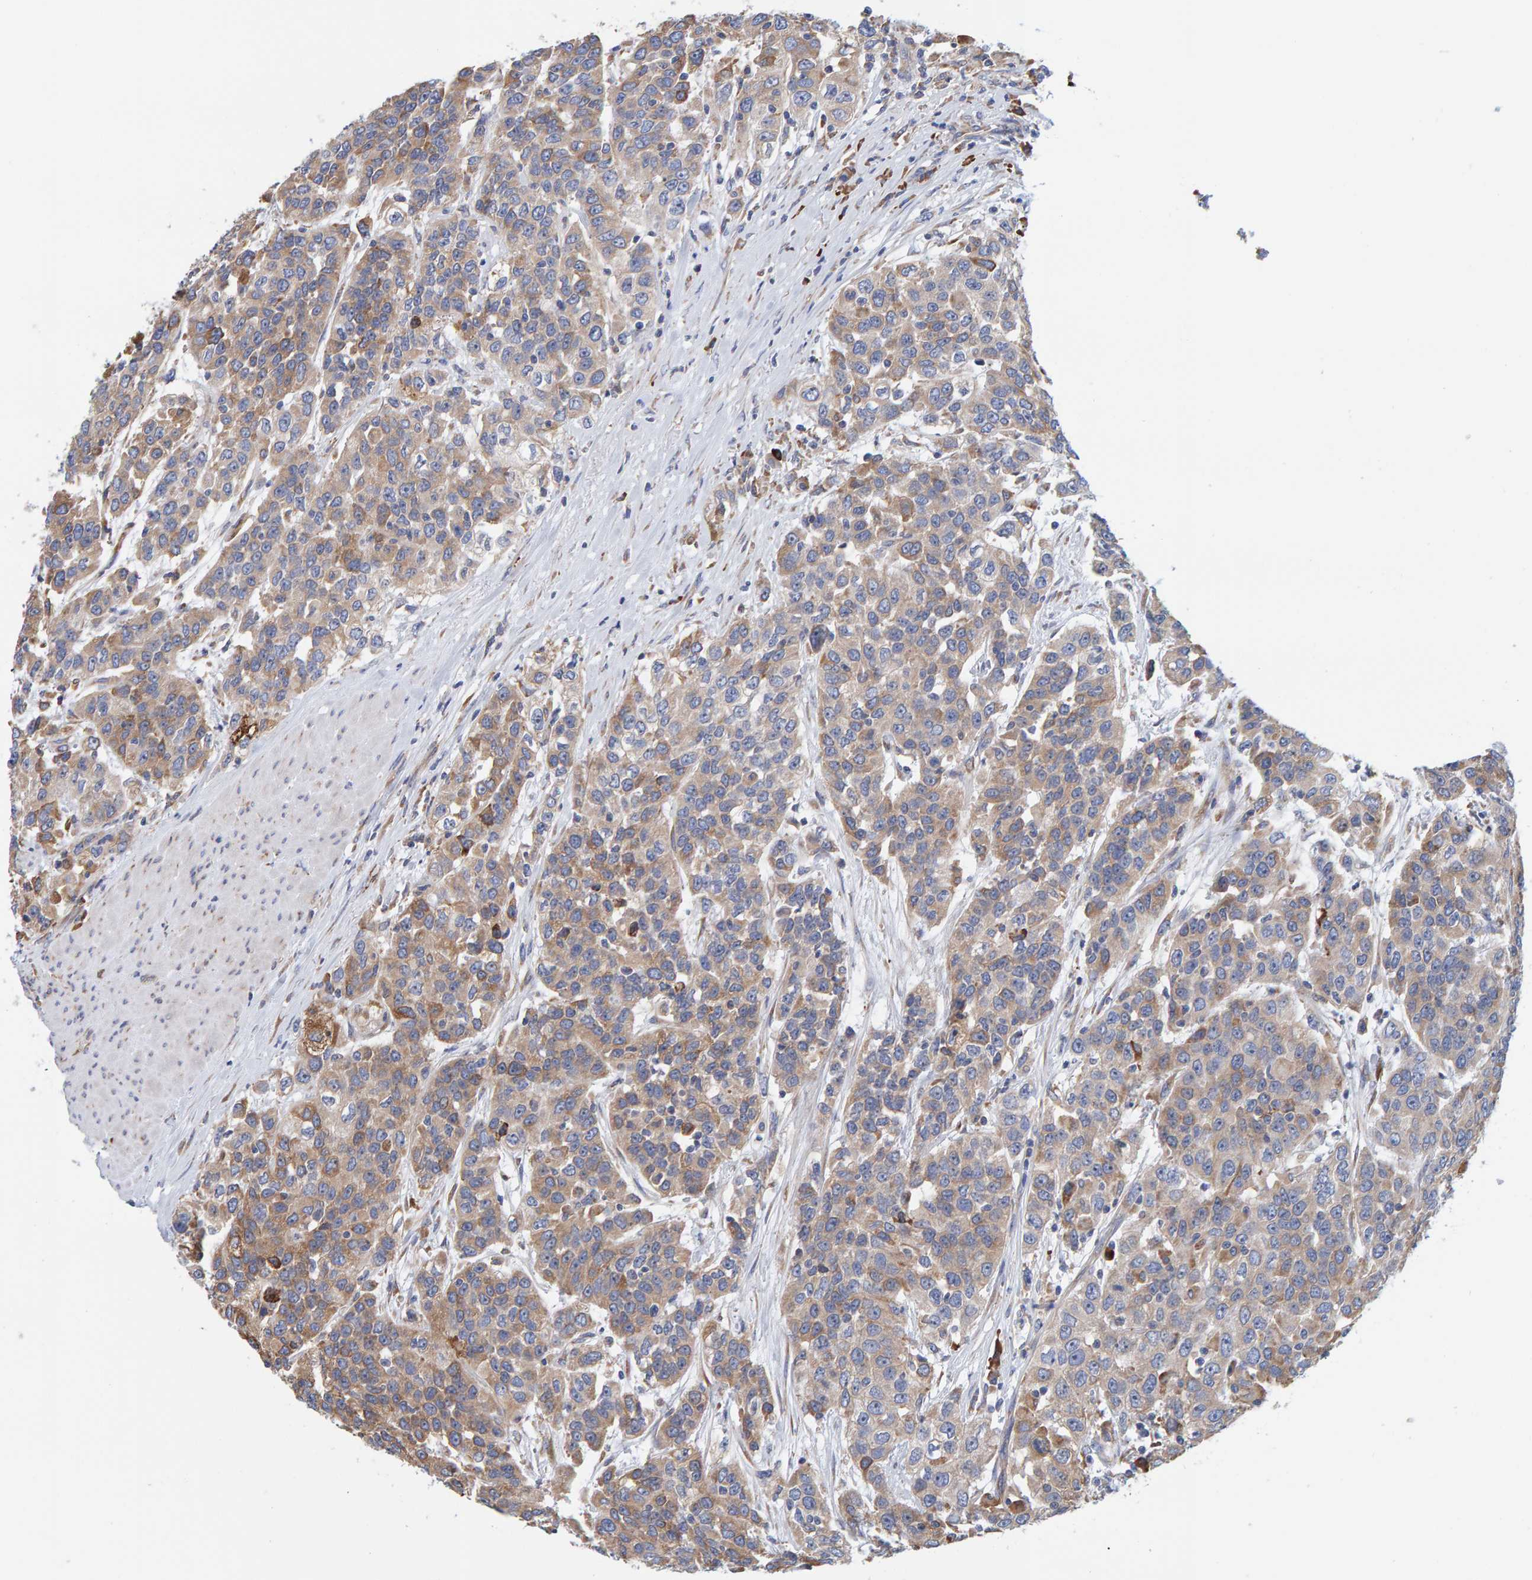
{"staining": {"intensity": "moderate", "quantity": ">75%", "location": "cytoplasmic/membranous"}, "tissue": "urothelial cancer", "cell_type": "Tumor cells", "image_type": "cancer", "snomed": [{"axis": "morphology", "description": "Urothelial carcinoma, High grade"}, {"axis": "topography", "description": "Urinary bladder"}], "caption": "Immunohistochemistry (DAB) staining of urothelial carcinoma (high-grade) exhibits moderate cytoplasmic/membranous protein staining in approximately >75% of tumor cells. The staining is performed using DAB (3,3'-diaminobenzidine) brown chromogen to label protein expression. The nuclei are counter-stained blue using hematoxylin.", "gene": "SGPL1", "patient": {"sex": "female", "age": 80}}